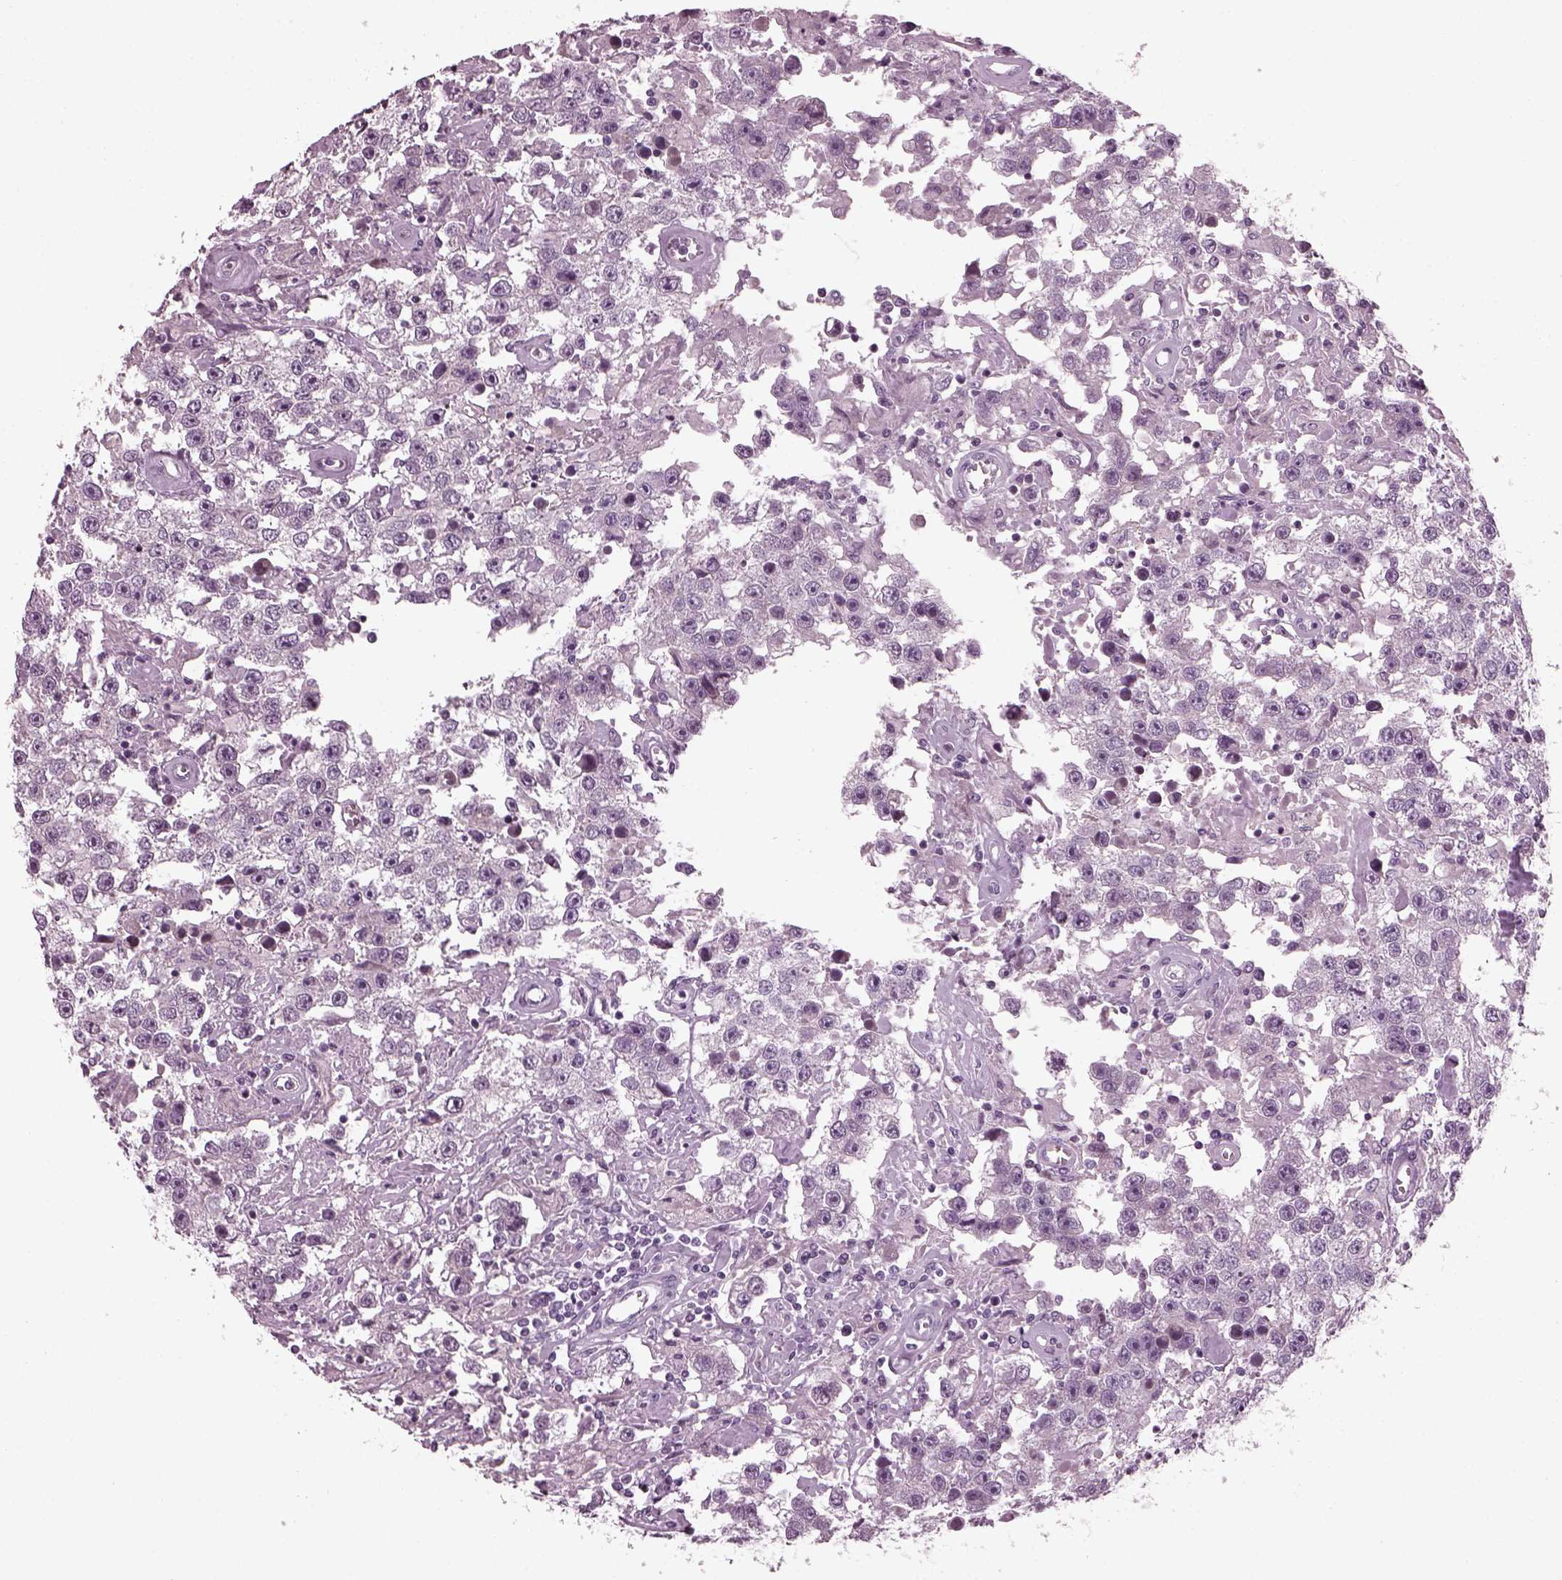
{"staining": {"intensity": "negative", "quantity": "none", "location": "none"}, "tissue": "testis cancer", "cell_type": "Tumor cells", "image_type": "cancer", "snomed": [{"axis": "morphology", "description": "Seminoma, NOS"}, {"axis": "topography", "description": "Testis"}], "caption": "Immunohistochemical staining of testis cancer shows no significant positivity in tumor cells. Brightfield microscopy of immunohistochemistry stained with DAB (3,3'-diaminobenzidine) (brown) and hematoxylin (blue), captured at high magnification.", "gene": "DPYSL5", "patient": {"sex": "male", "age": 43}}